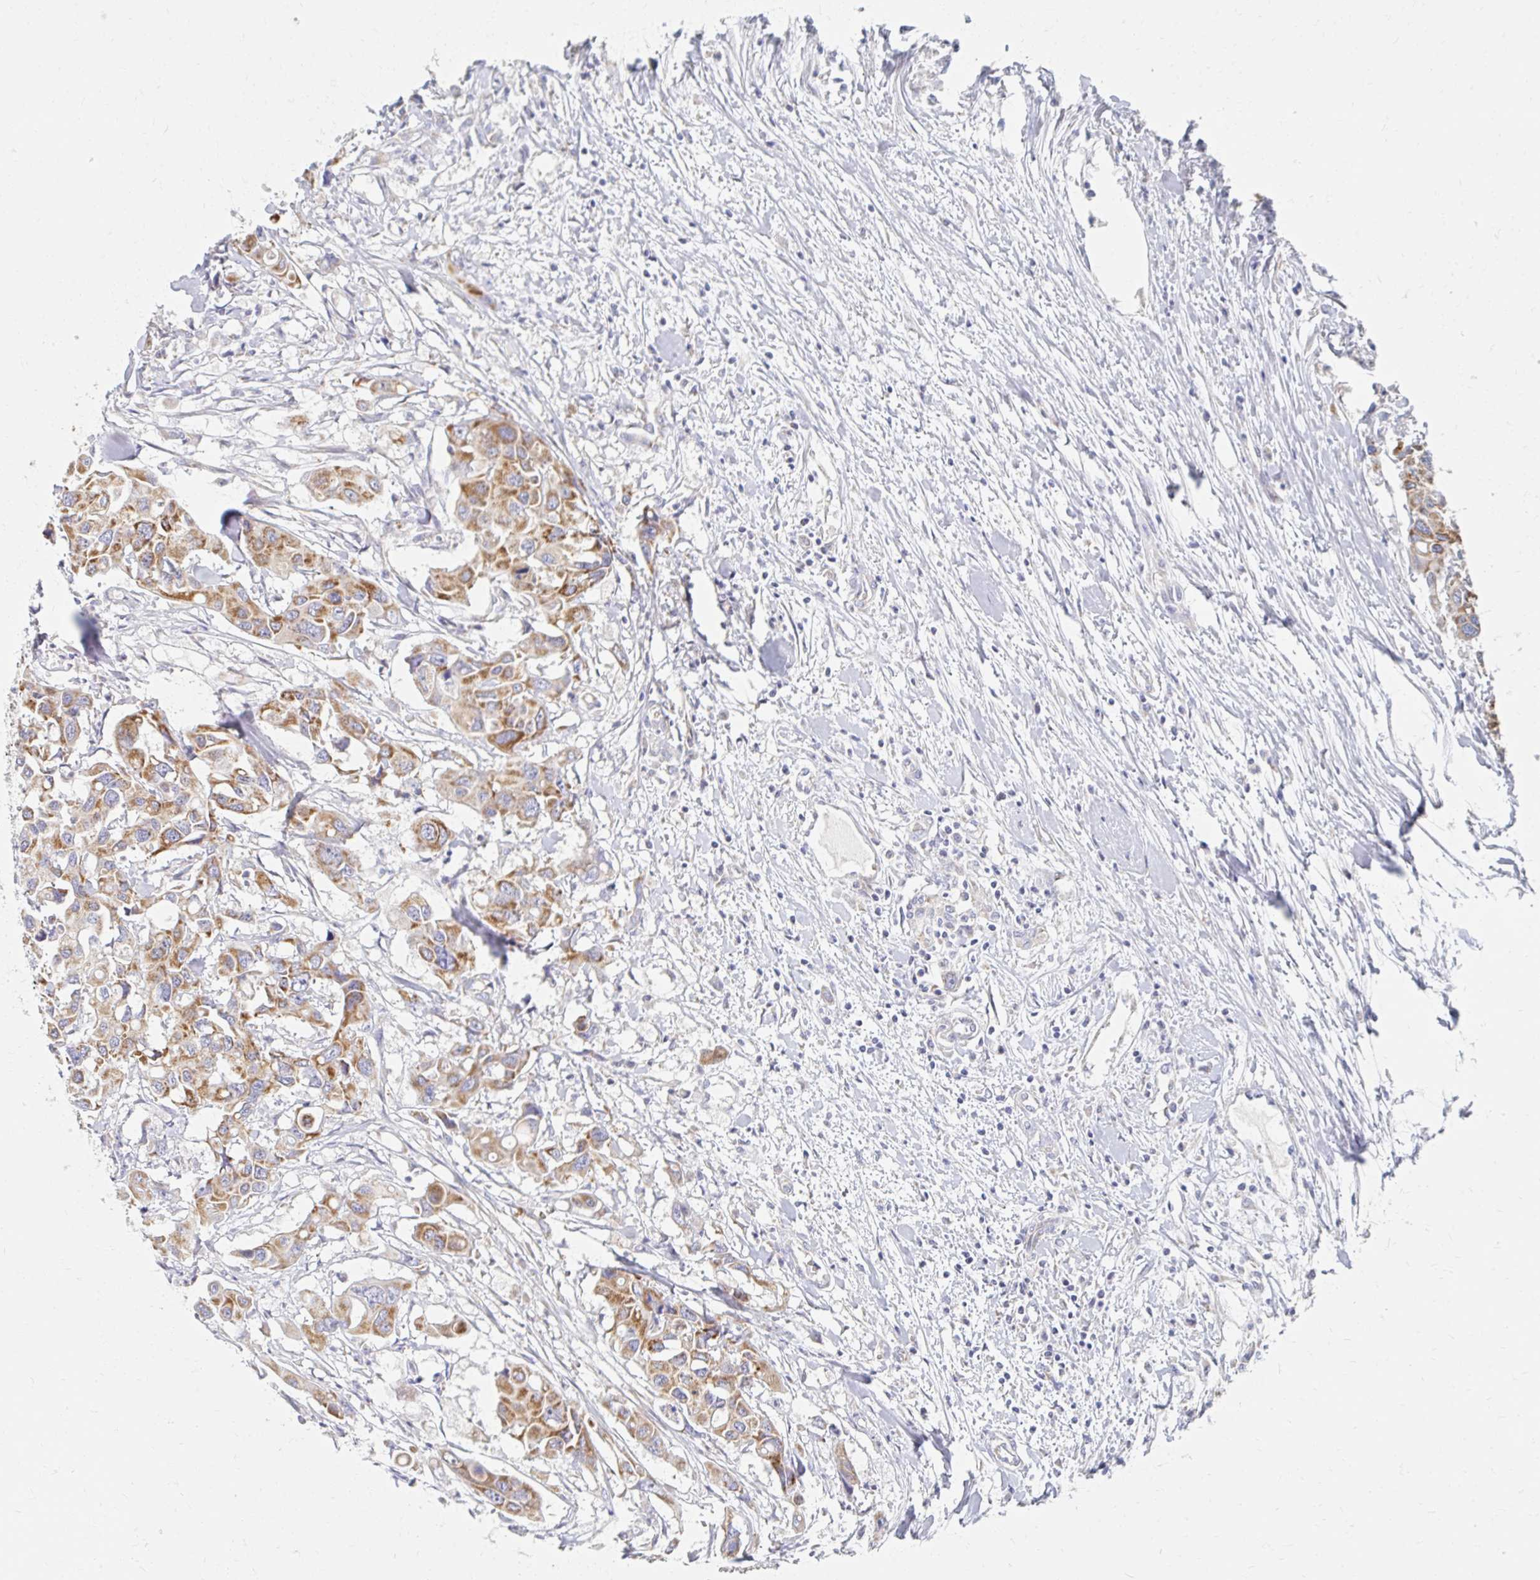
{"staining": {"intensity": "moderate", "quantity": ">75%", "location": "cytoplasmic/membranous"}, "tissue": "colorectal cancer", "cell_type": "Tumor cells", "image_type": "cancer", "snomed": [{"axis": "morphology", "description": "Adenocarcinoma, NOS"}, {"axis": "topography", "description": "Colon"}], "caption": "Tumor cells reveal moderate cytoplasmic/membranous positivity in approximately >75% of cells in colorectal cancer.", "gene": "MAVS", "patient": {"sex": "male", "age": 77}}